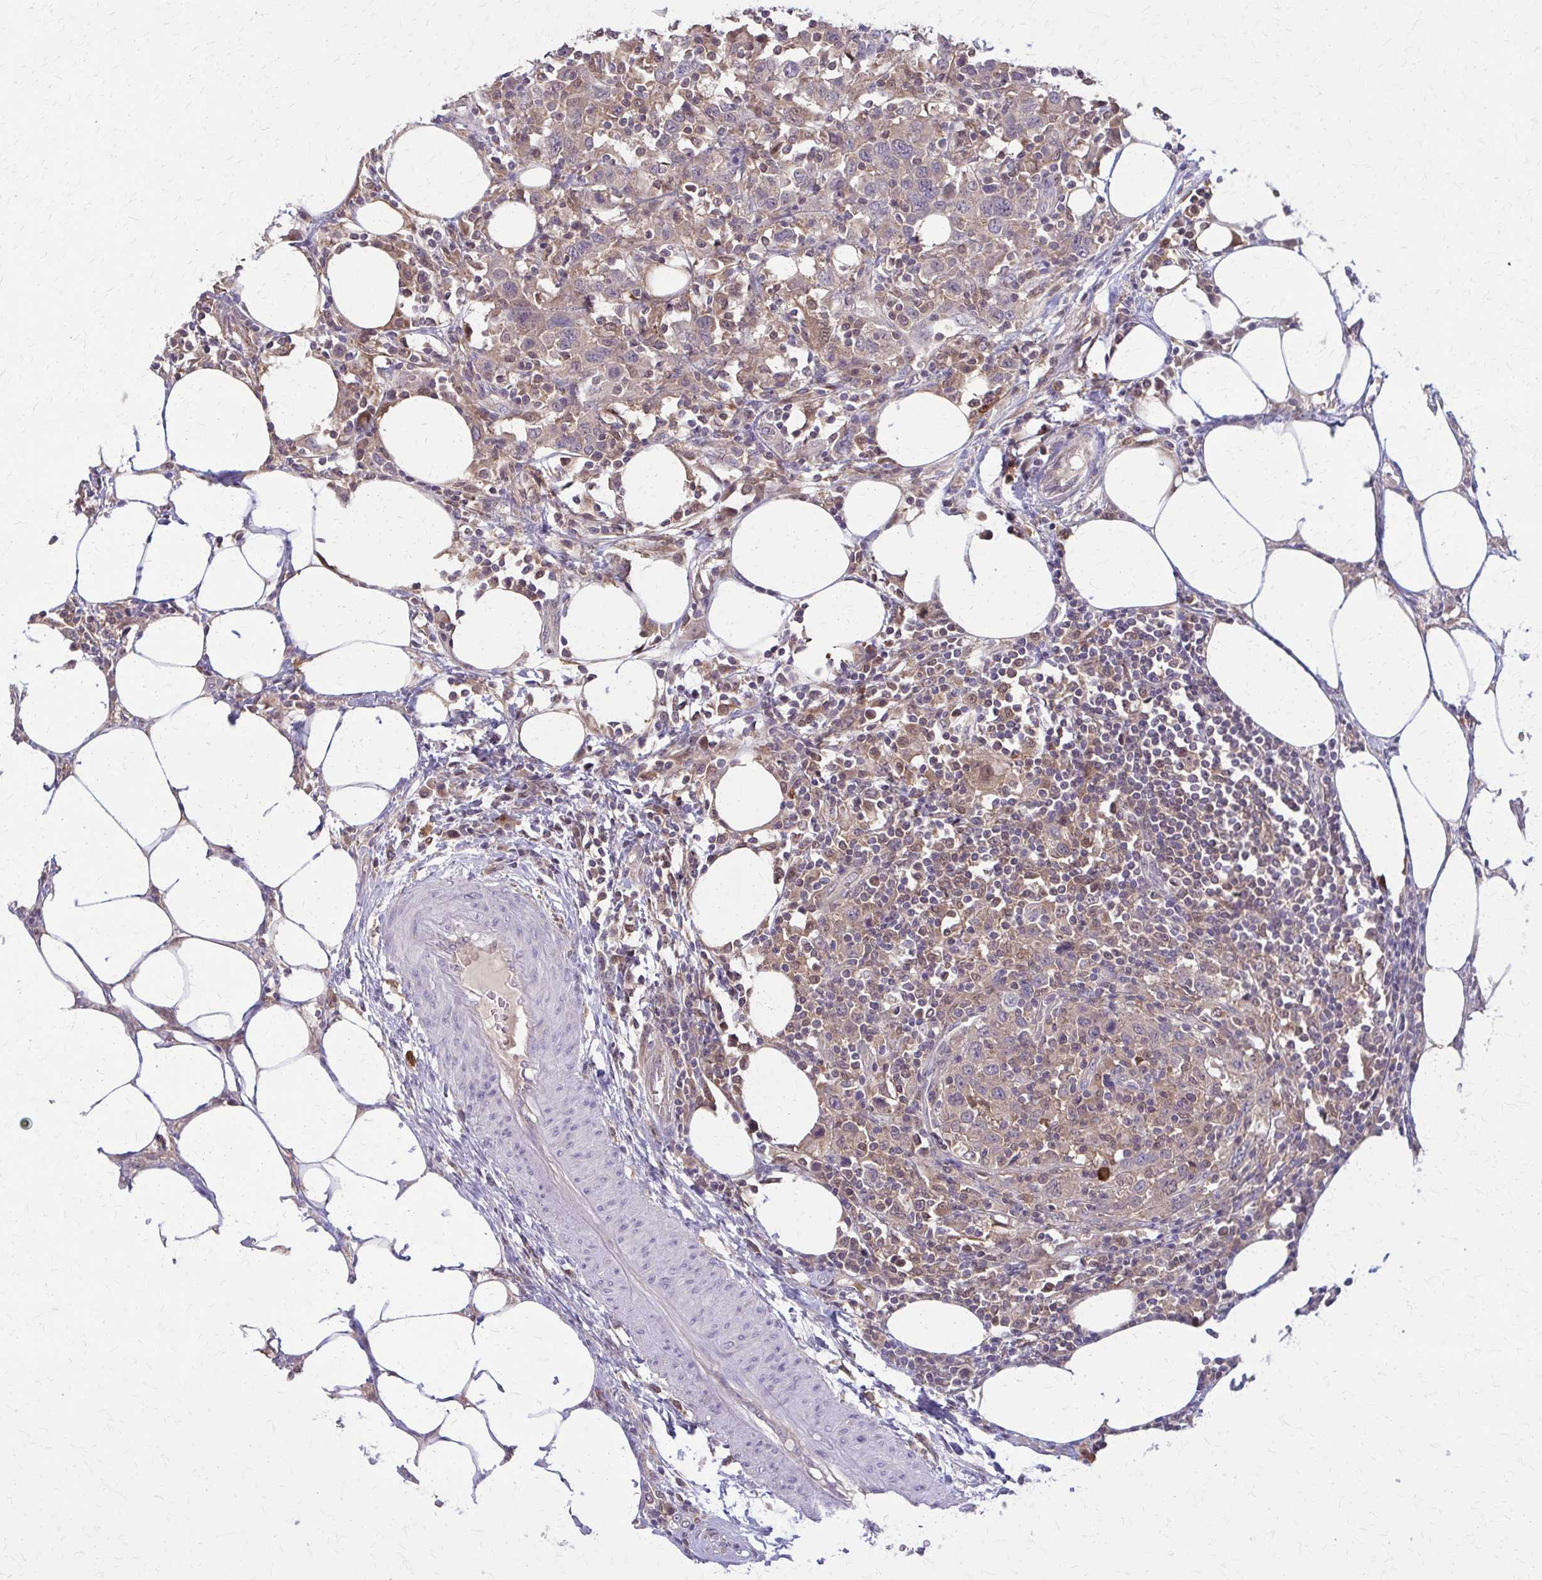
{"staining": {"intensity": "weak", "quantity": "25%-75%", "location": "cytoplasmic/membranous"}, "tissue": "urothelial cancer", "cell_type": "Tumor cells", "image_type": "cancer", "snomed": [{"axis": "morphology", "description": "Urothelial carcinoma, High grade"}, {"axis": "topography", "description": "Urinary bladder"}], "caption": "Tumor cells display low levels of weak cytoplasmic/membranous expression in about 25%-75% of cells in human urothelial carcinoma (high-grade).", "gene": "NRBF2", "patient": {"sex": "male", "age": 61}}